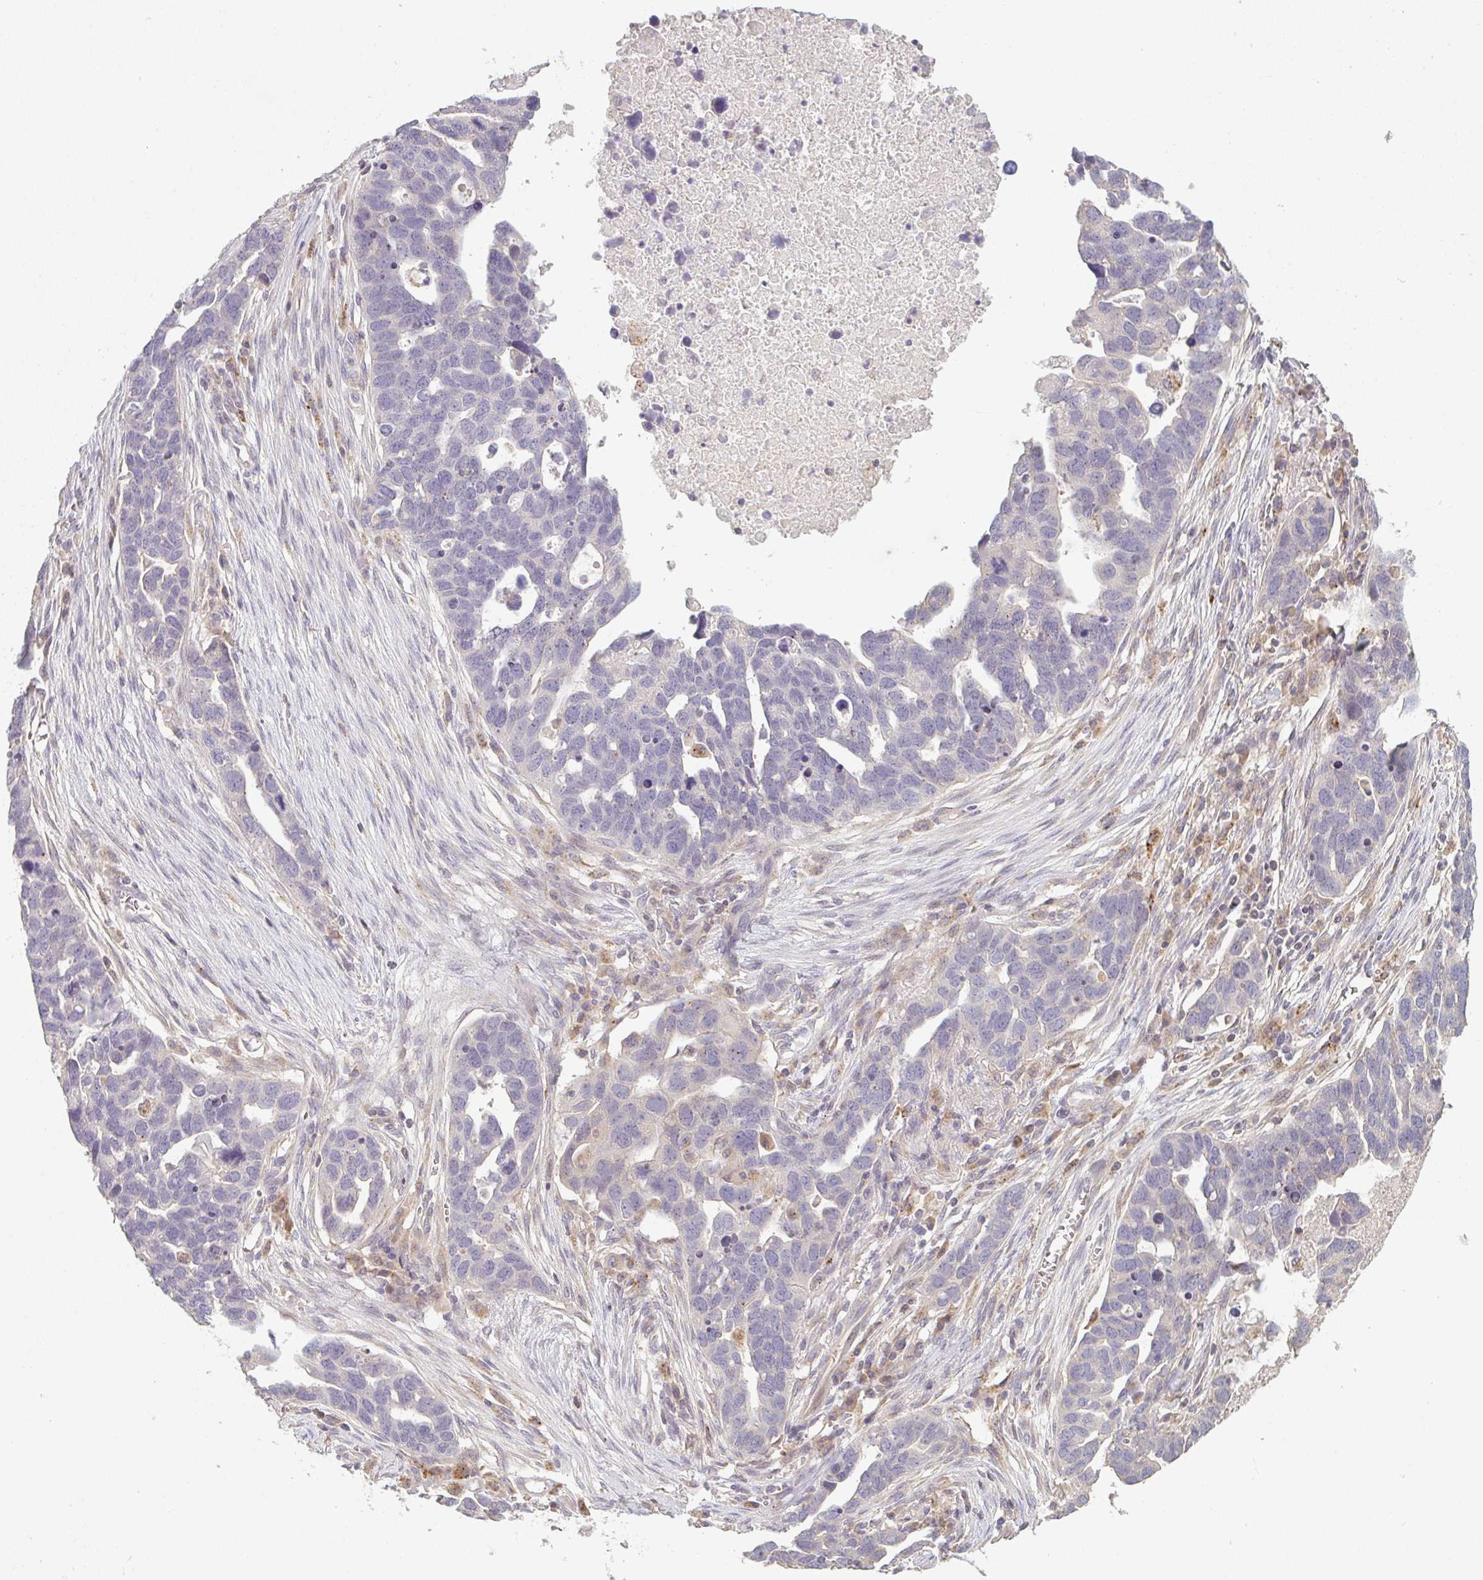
{"staining": {"intensity": "negative", "quantity": "none", "location": "none"}, "tissue": "ovarian cancer", "cell_type": "Tumor cells", "image_type": "cancer", "snomed": [{"axis": "morphology", "description": "Cystadenocarcinoma, serous, NOS"}, {"axis": "topography", "description": "Ovary"}], "caption": "Immunohistochemistry (IHC) image of ovarian serous cystadenocarcinoma stained for a protein (brown), which displays no staining in tumor cells.", "gene": "TMEM237", "patient": {"sex": "female", "age": 54}}